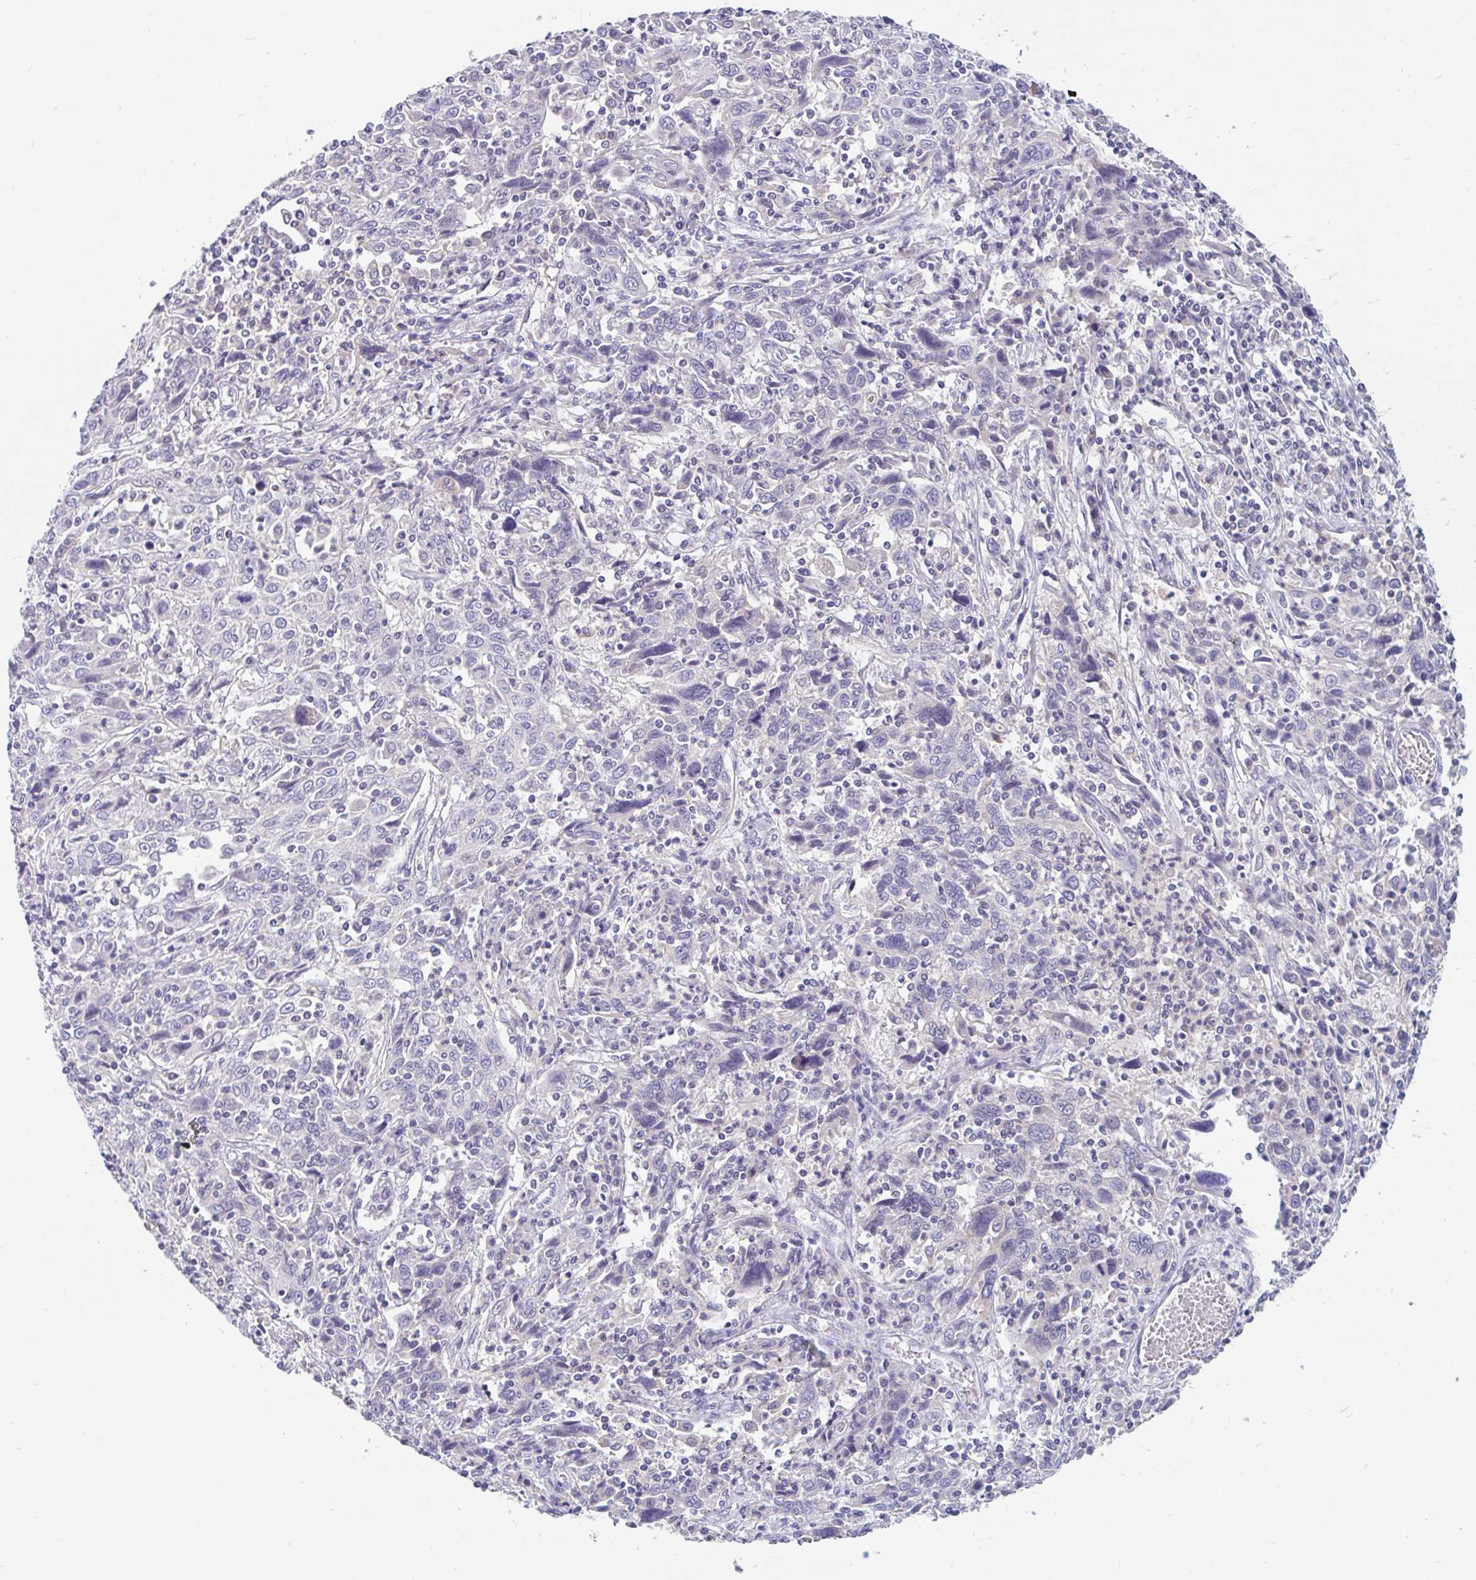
{"staining": {"intensity": "negative", "quantity": "none", "location": "none"}, "tissue": "cervical cancer", "cell_type": "Tumor cells", "image_type": "cancer", "snomed": [{"axis": "morphology", "description": "Squamous cell carcinoma, NOS"}, {"axis": "topography", "description": "Cervix"}], "caption": "An immunohistochemistry (IHC) micrograph of cervical squamous cell carcinoma is shown. There is no staining in tumor cells of cervical squamous cell carcinoma. (Brightfield microscopy of DAB (3,3'-diaminobenzidine) immunohistochemistry (IHC) at high magnification).", "gene": "INTS5", "patient": {"sex": "female", "age": 46}}